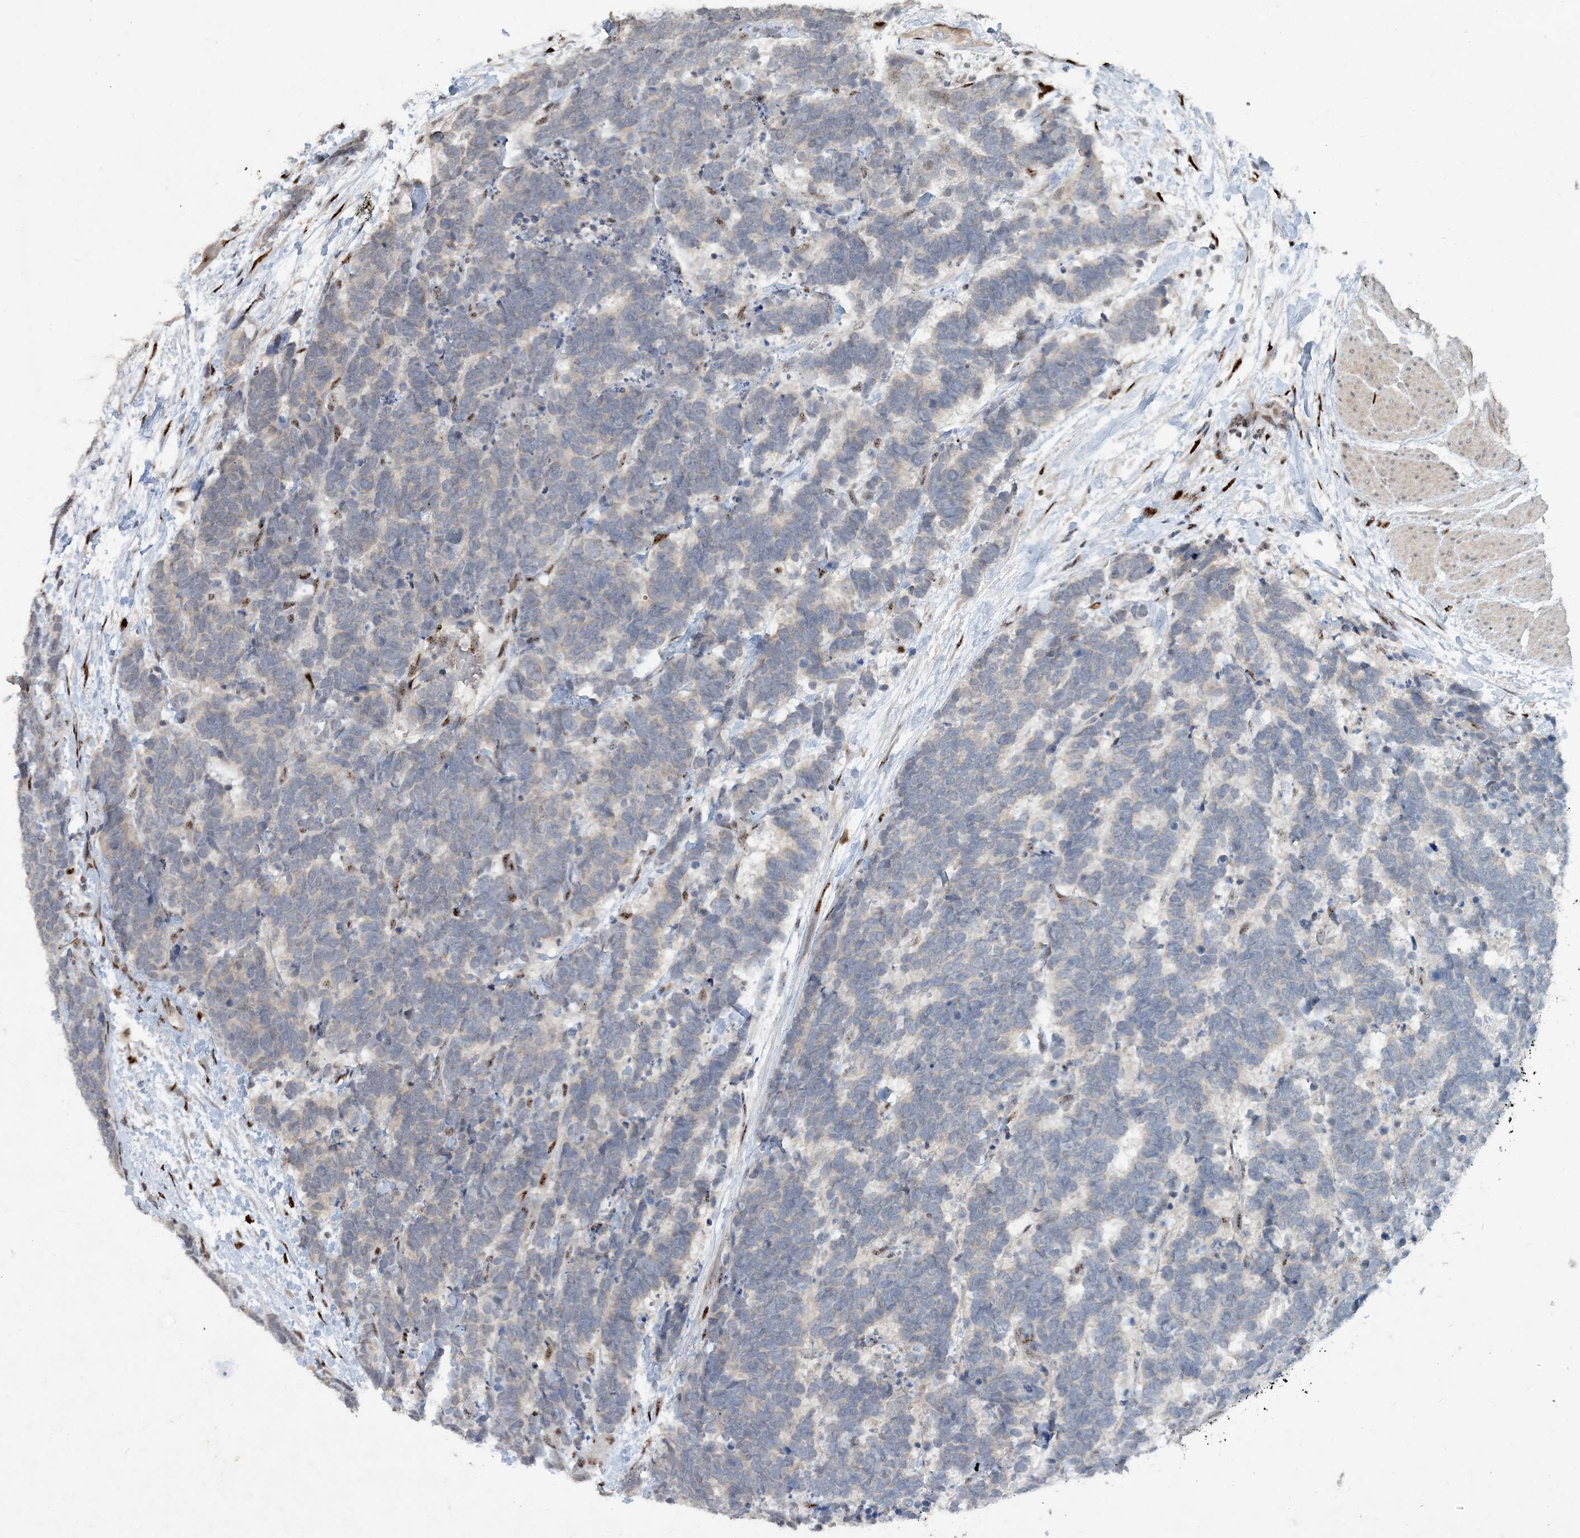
{"staining": {"intensity": "negative", "quantity": "none", "location": "none"}, "tissue": "carcinoid", "cell_type": "Tumor cells", "image_type": "cancer", "snomed": [{"axis": "morphology", "description": "Carcinoma, NOS"}, {"axis": "morphology", "description": "Carcinoid, malignant, NOS"}, {"axis": "topography", "description": "Urinary bladder"}], "caption": "A high-resolution image shows immunohistochemistry (IHC) staining of carcinoid (malignant), which demonstrates no significant positivity in tumor cells.", "gene": "GIN1", "patient": {"sex": "male", "age": 57}}